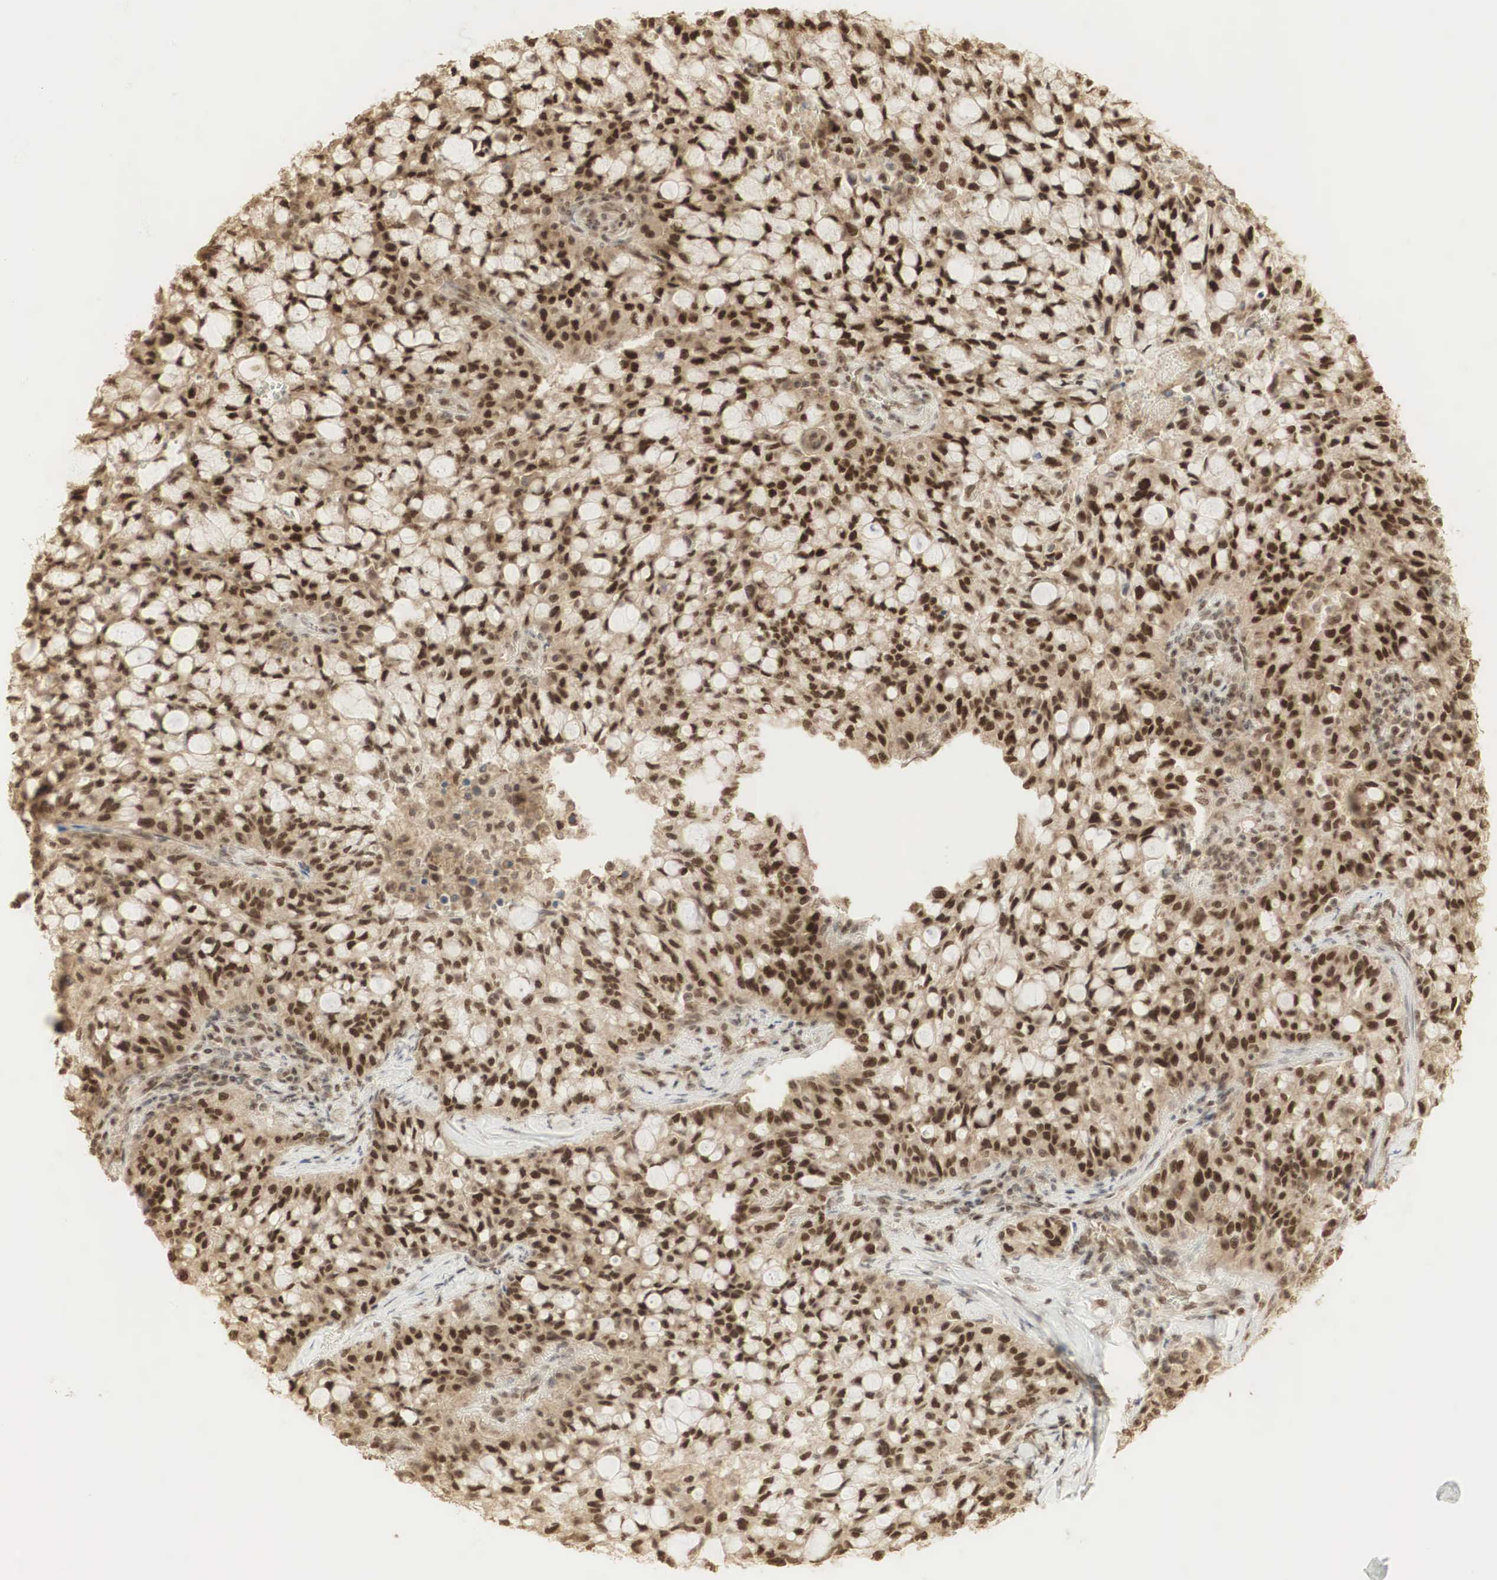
{"staining": {"intensity": "strong", "quantity": ">75%", "location": "cytoplasmic/membranous,nuclear"}, "tissue": "lung cancer", "cell_type": "Tumor cells", "image_type": "cancer", "snomed": [{"axis": "morphology", "description": "Adenocarcinoma, NOS"}, {"axis": "topography", "description": "Lung"}], "caption": "IHC of human adenocarcinoma (lung) exhibits high levels of strong cytoplasmic/membranous and nuclear positivity in approximately >75% of tumor cells.", "gene": "RNF113A", "patient": {"sex": "female", "age": 44}}